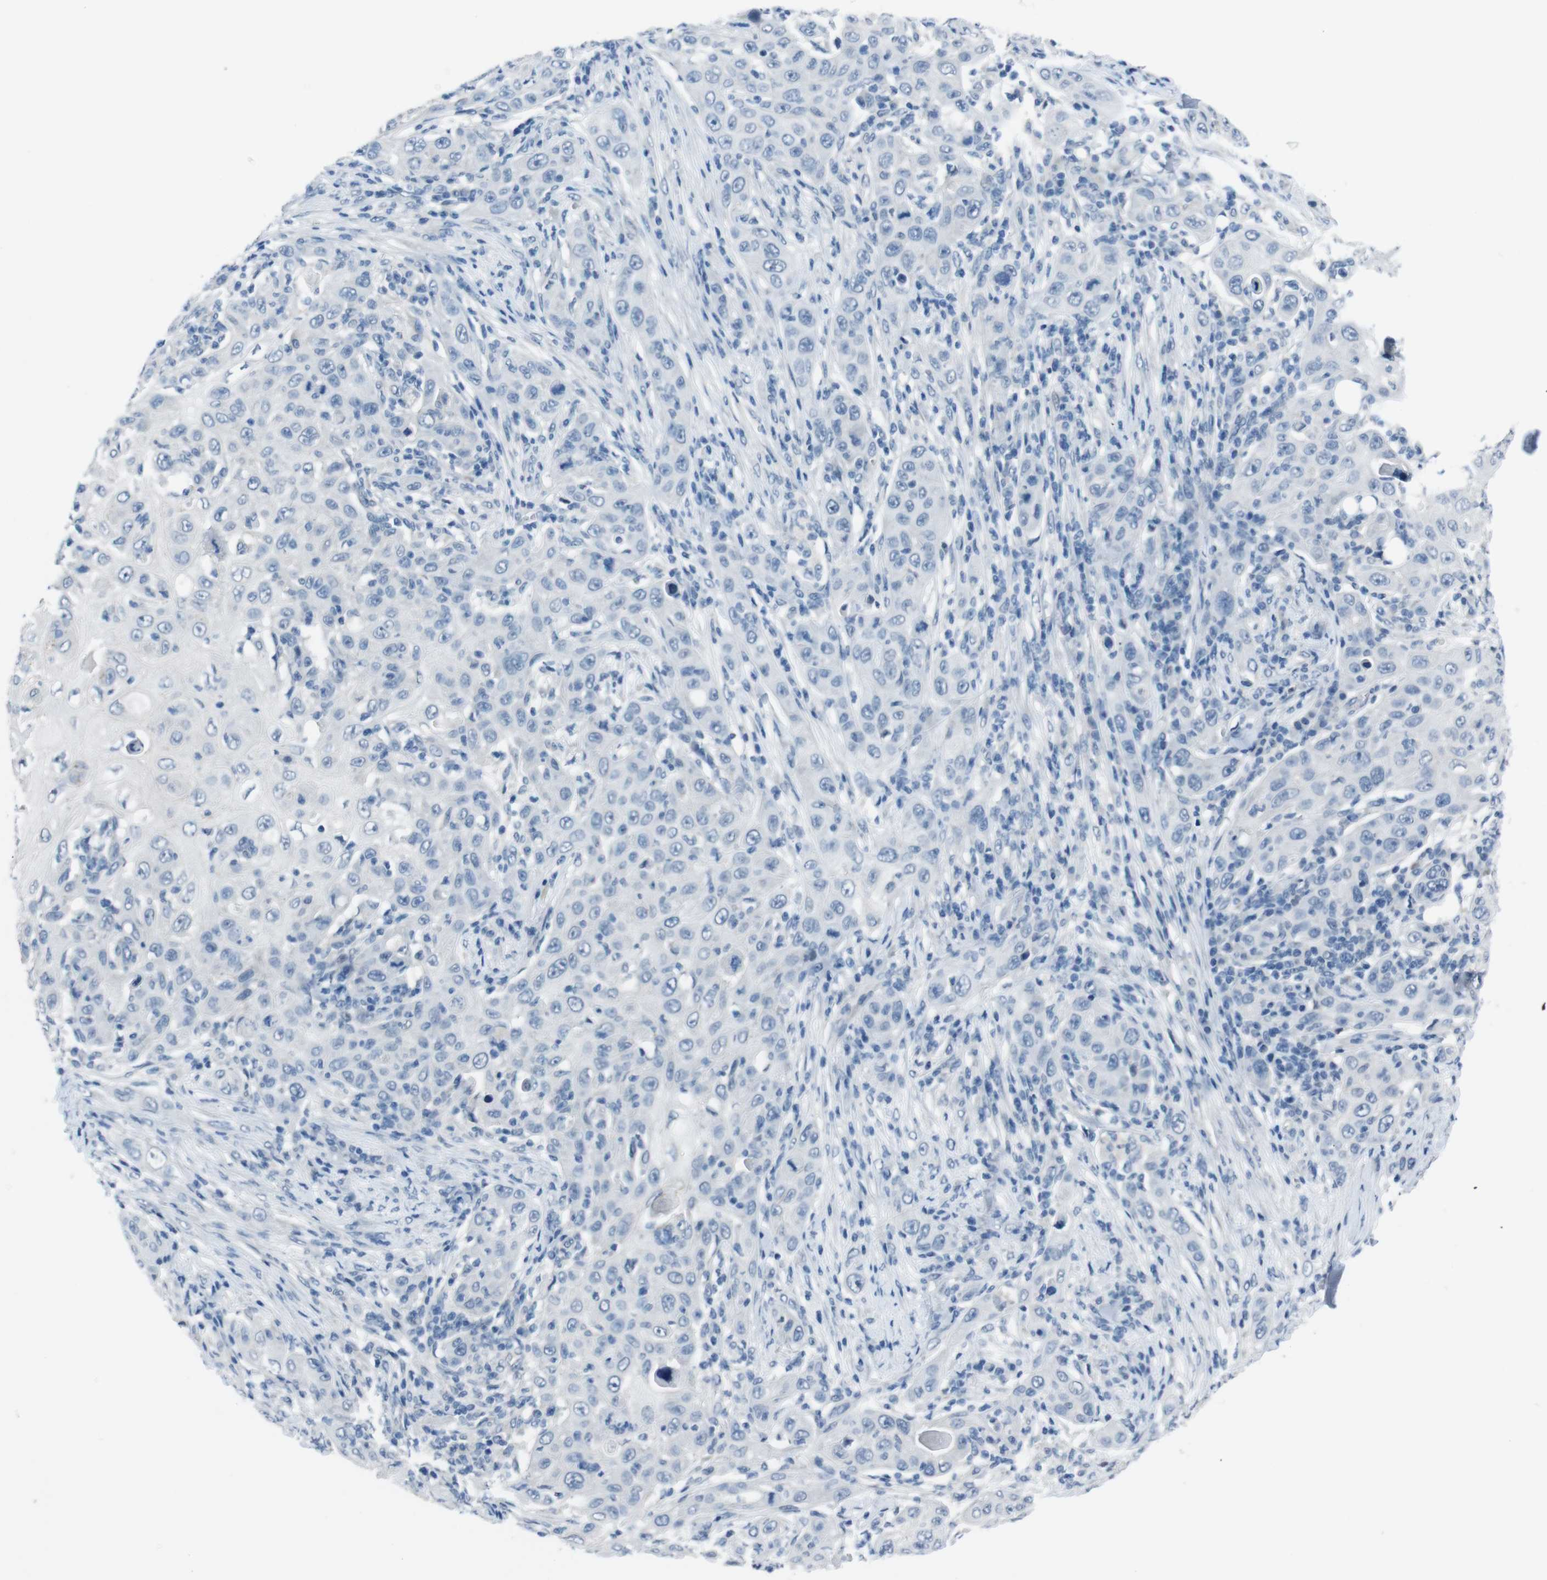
{"staining": {"intensity": "negative", "quantity": "none", "location": "none"}, "tissue": "skin cancer", "cell_type": "Tumor cells", "image_type": "cancer", "snomed": [{"axis": "morphology", "description": "Squamous cell carcinoma, NOS"}, {"axis": "topography", "description": "Skin"}], "caption": "Micrograph shows no significant protein staining in tumor cells of squamous cell carcinoma (skin).", "gene": "HRH2", "patient": {"sex": "female", "age": 88}}